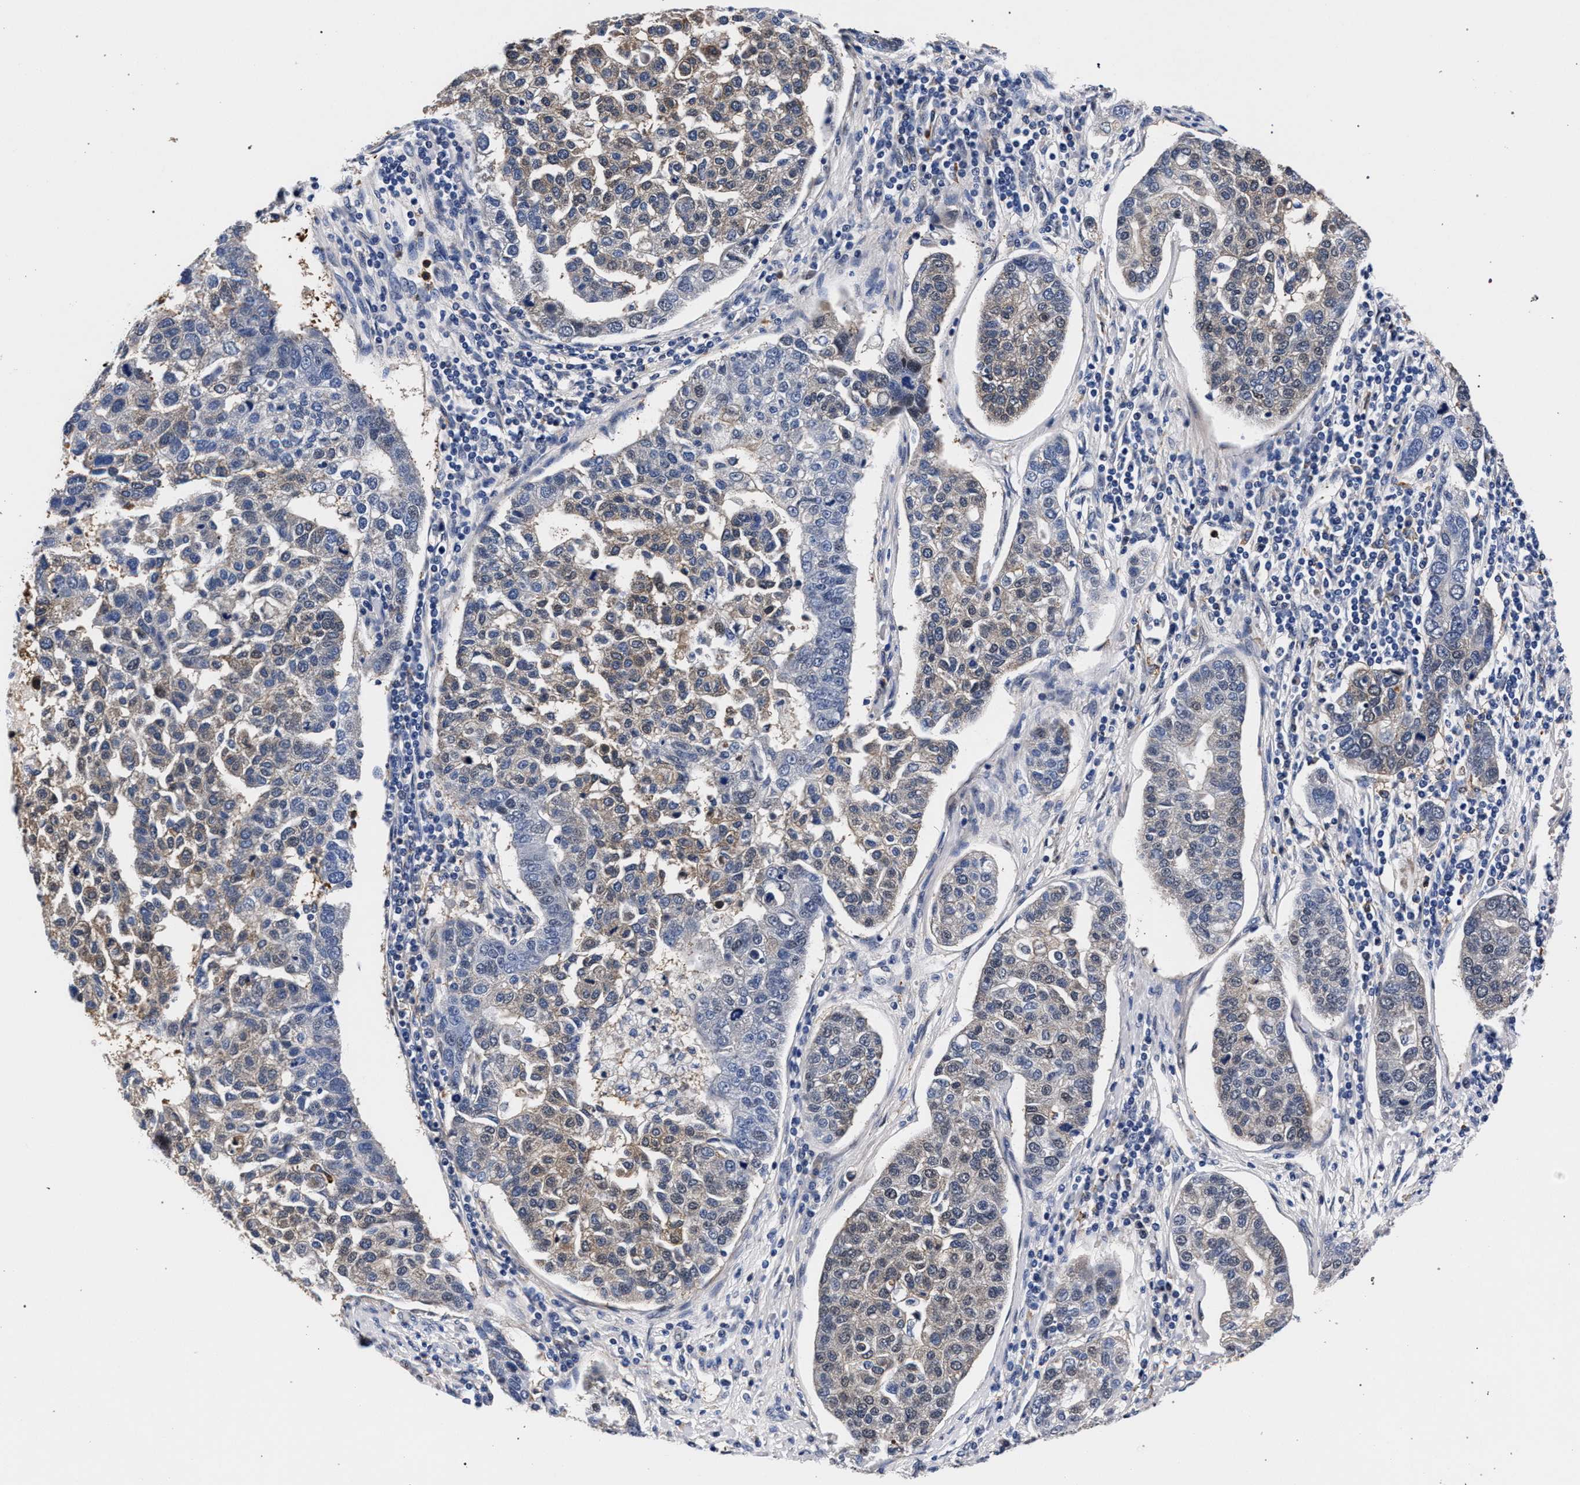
{"staining": {"intensity": "weak", "quantity": "<25%", "location": "cytoplasmic/membranous"}, "tissue": "pancreatic cancer", "cell_type": "Tumor cells", "image_type": "cancer", "snomed": [{"axis": "morphology", "description": "Adenocarcinoma, NOS"}, {"axis": "topography", "description": "Pancreas"}], "caption": "Tumor cells are negative for brown protein staining in pancreatic cancer.", "gene": "ZNF462", "patient": {"sex": "female", "age": 61}}